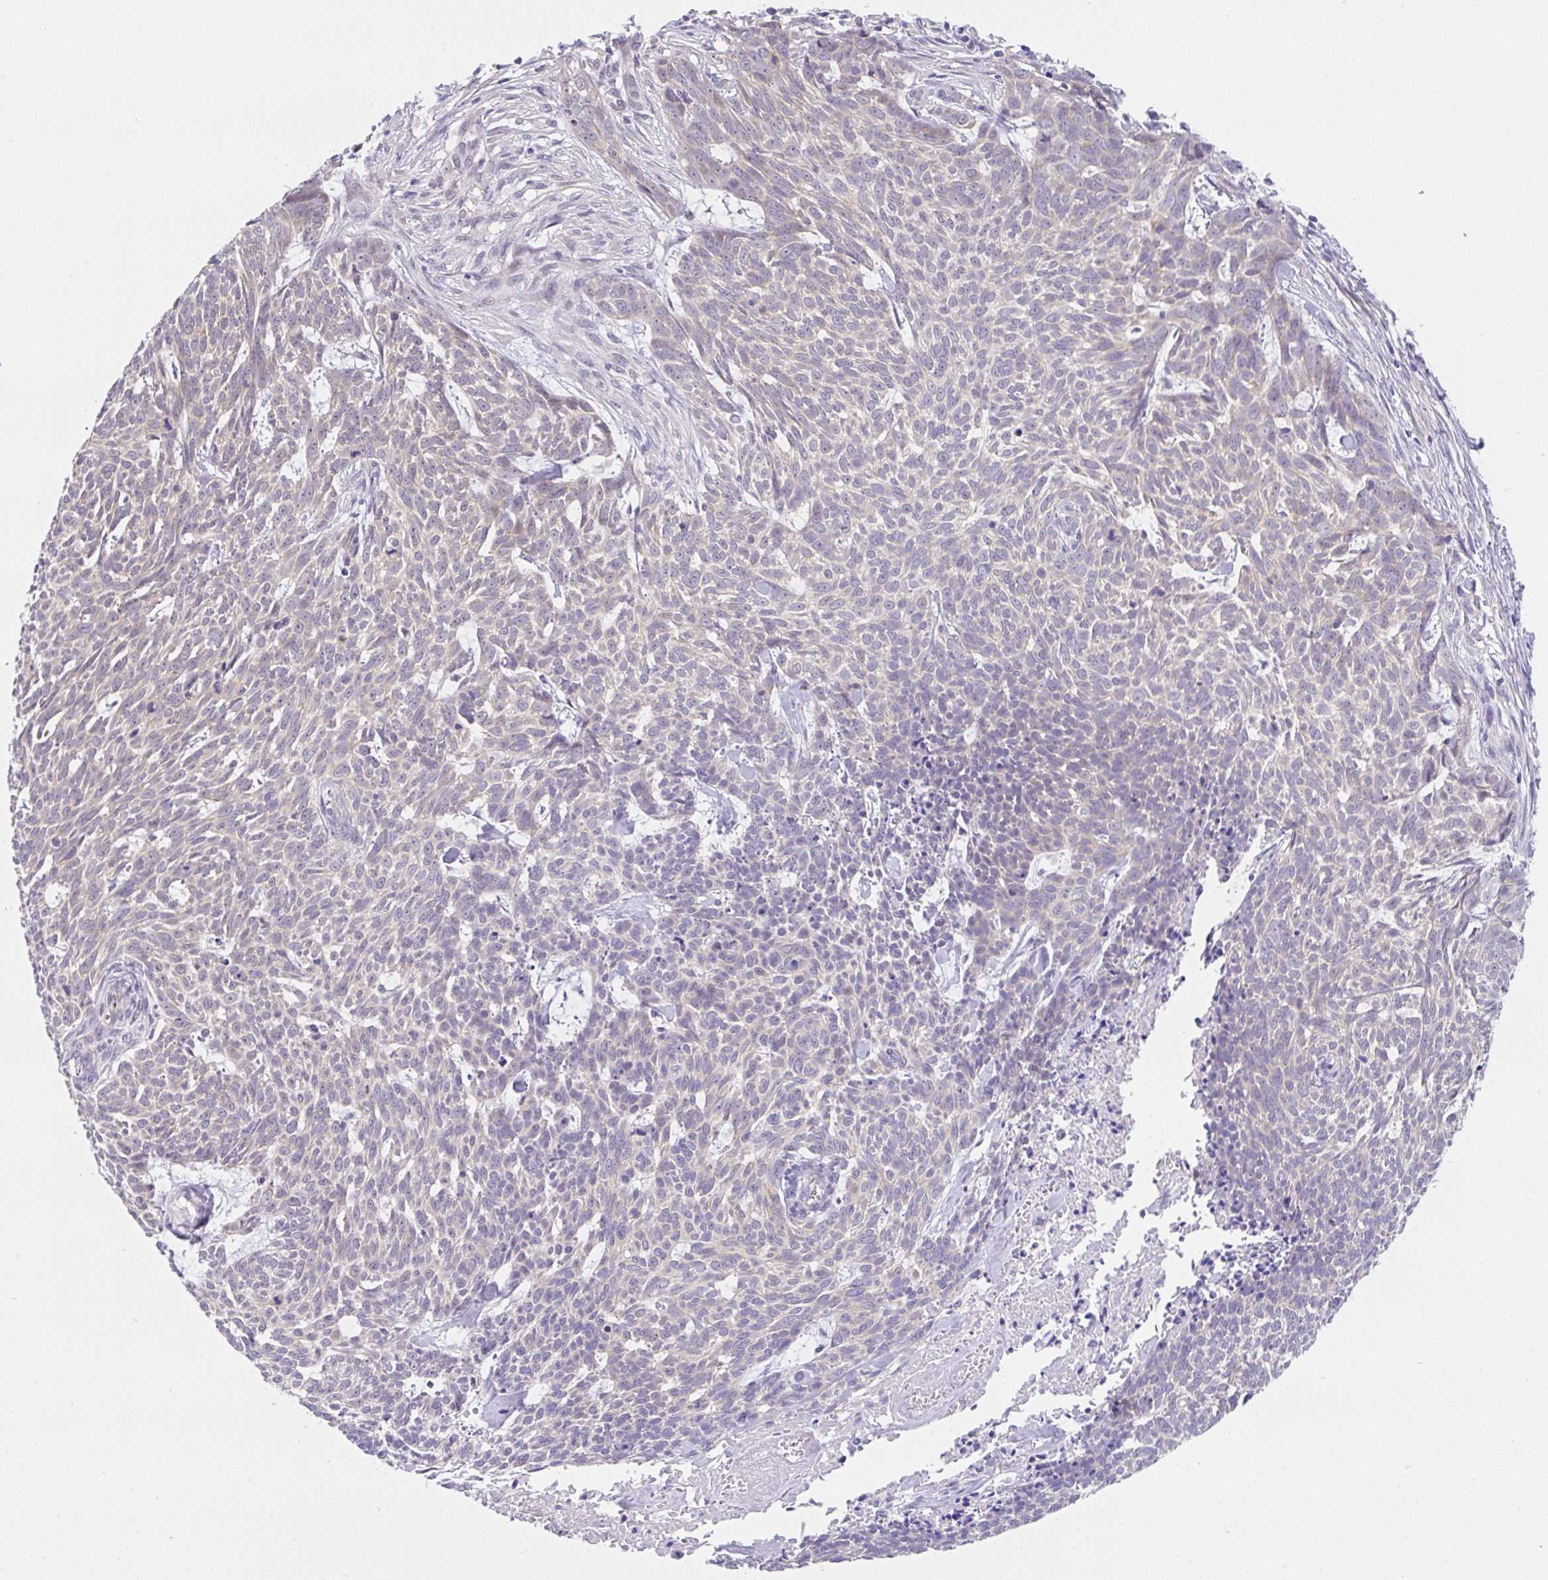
{"staining": {"intensity": "negative", "quantity": "none", "location": "none"}, "tissue": "skin cancer", "cell_type": "Tumor cells", "image_type": "cancer", "snomed": [{"axis": "morphology", "description": "Basal cell carcinoma"}, {"axis": "topography", "description": "Skin"}], "caption": "A micrograph of skin cancer stained for a protein exhibits no brown staining in tumor cells.", "gene": "CGNL1", "patient": {"sex": "female", "age": 93}}